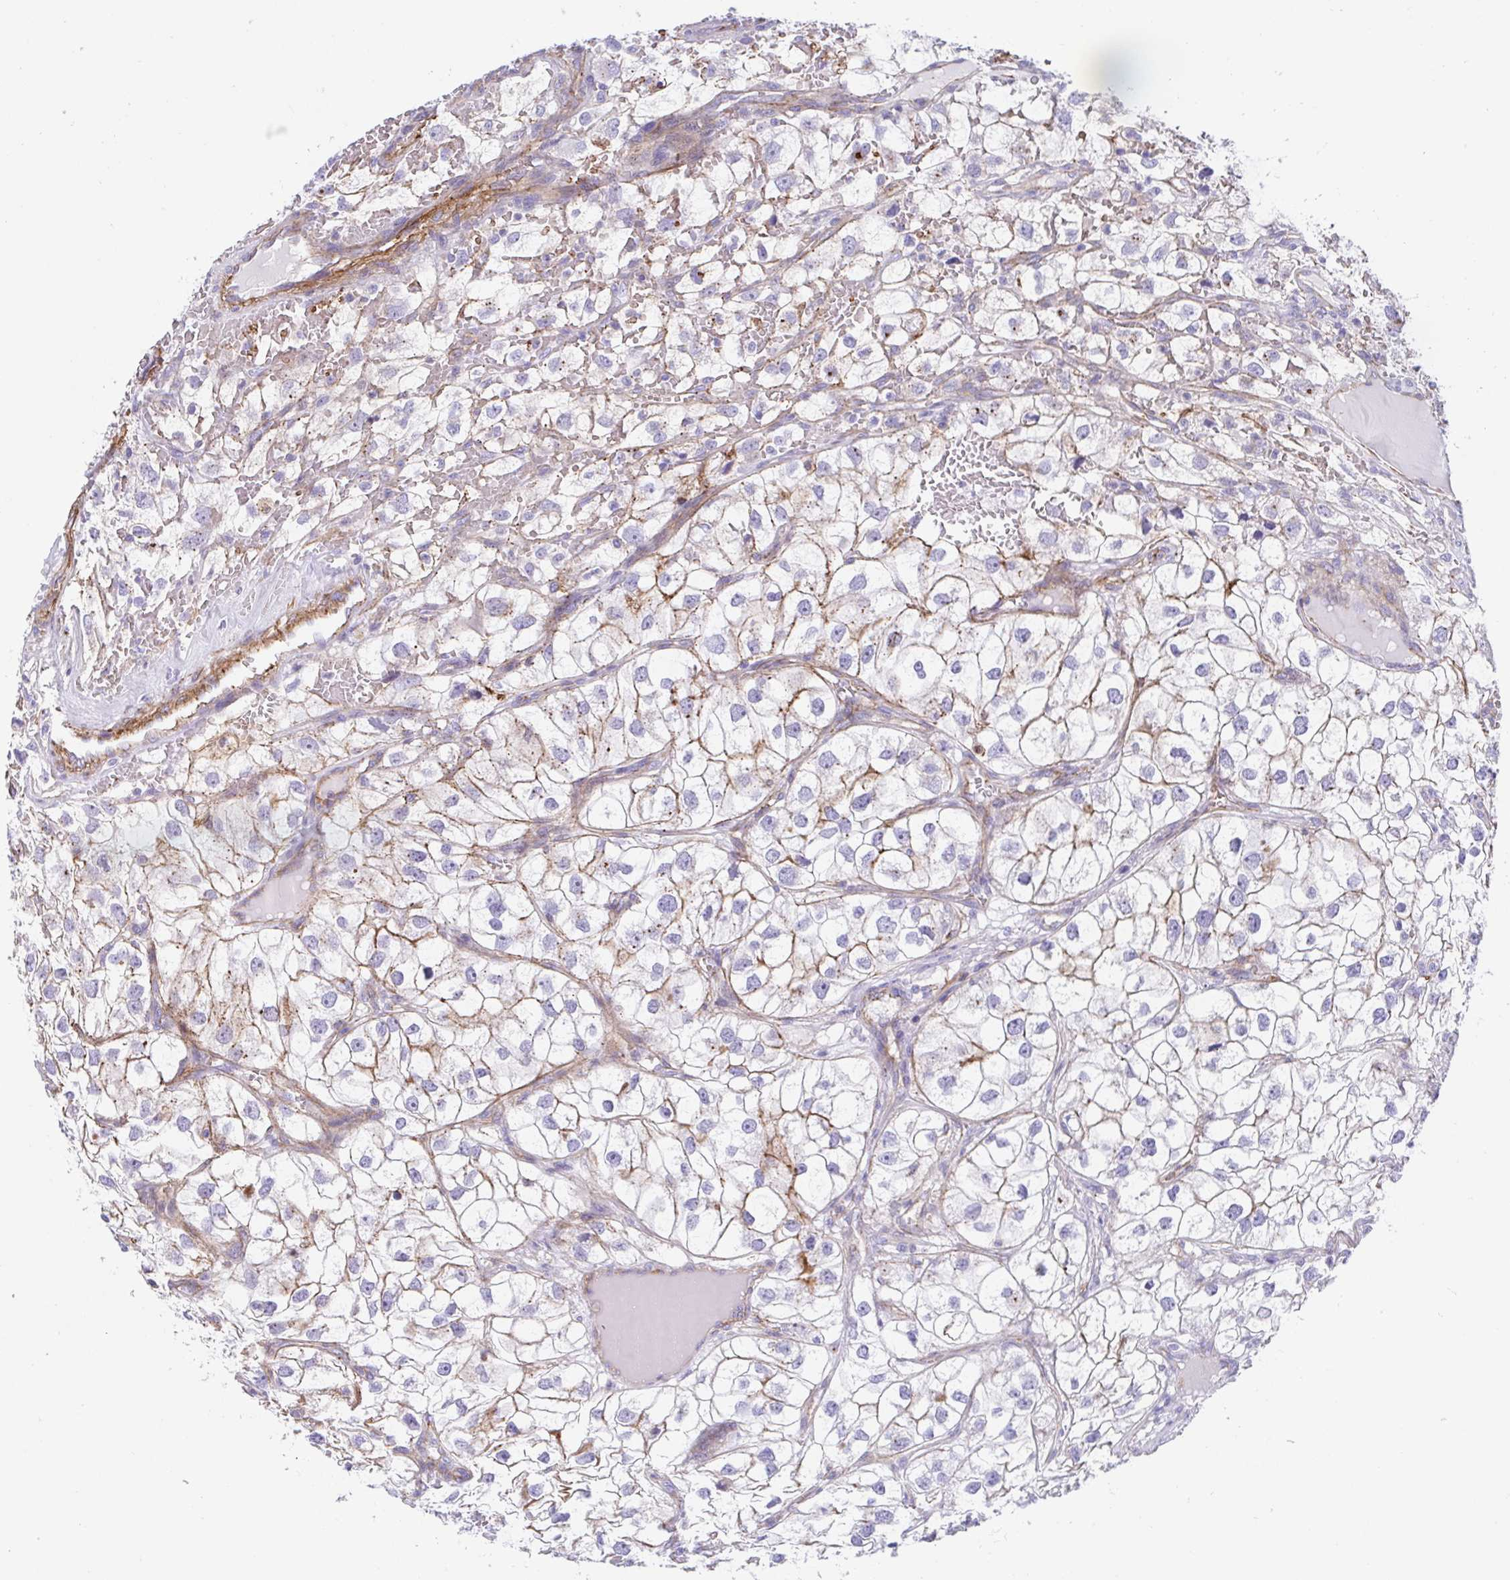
{"staining": {"intensity": "moderate", "quantity": "<25%", "location": "cytoplasmic/membranous"}, "tissue": "renal cancer", "cell_type": "Tumor cells", "image_type": "cancer", "snomed": [{"axis": "morphology", "description": "Adenocarcinoma, NOS"}, {"axis": "topography", "description": "Kidney"}], "caption": "The photomicrograph exhibits a brown stain indicating the presence of a protein in the cytoplasmic/membranous of tumor cells in renal cancer.", "gene": "TRAM2", "patient": {"sex": "male", "age": 59}}